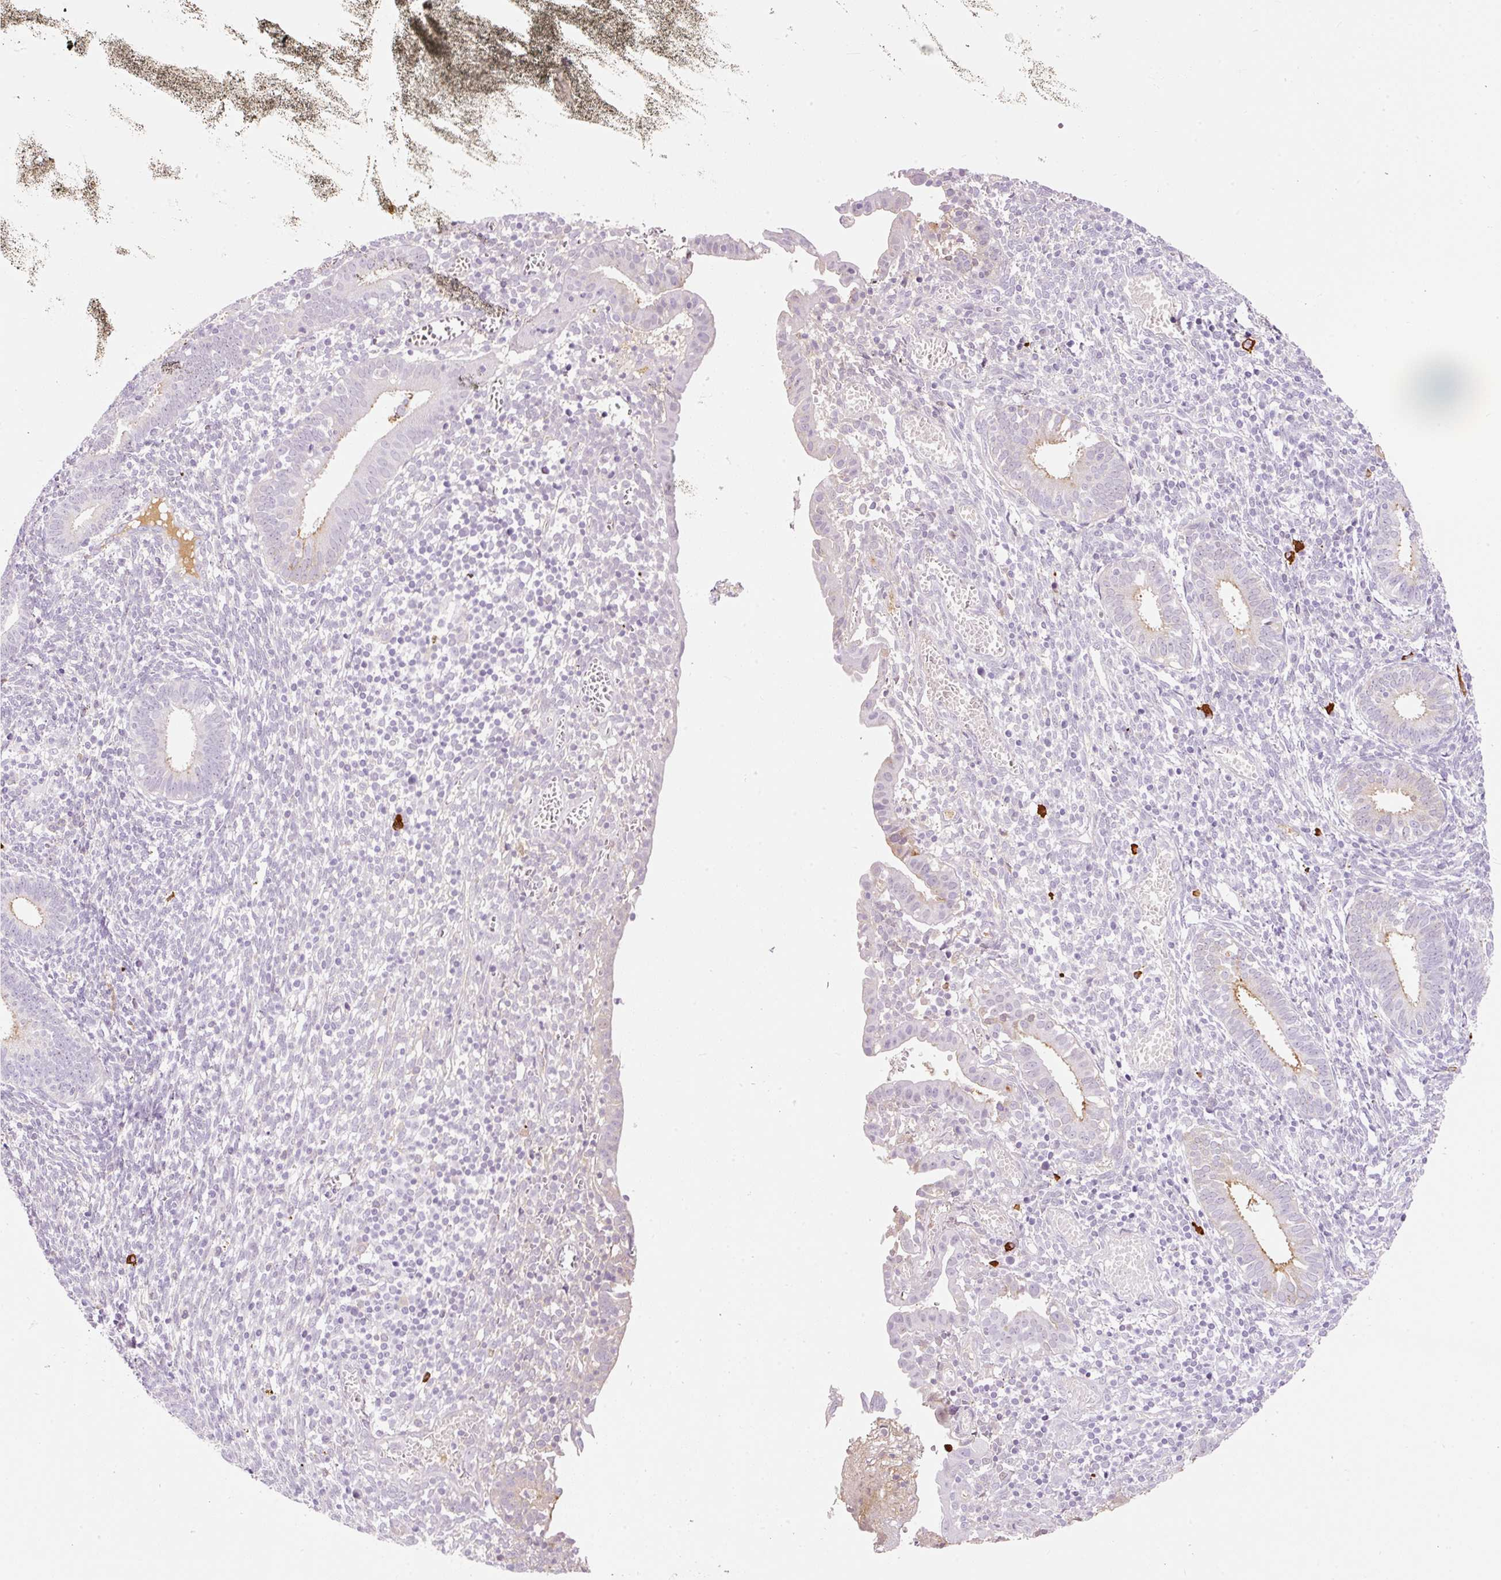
{"staining": {"intensity": "negative", "quantity": "none", "location": "none"}, "tissue": "endometrium", "cell_type": "Cells in endometrial stroma", "image_type": "normal", "snomed": [{"axis": "morphology", "description": "Normal tissue, NOS"}, {"axis": "topography", "description": "Endometrium"}], "caption": "The micrograph exhibits no significant positivity in cells in endometrial stroma of endometrium.", "gene": "PRPF38B", "patient": {"sex": "female", "age": 41}}